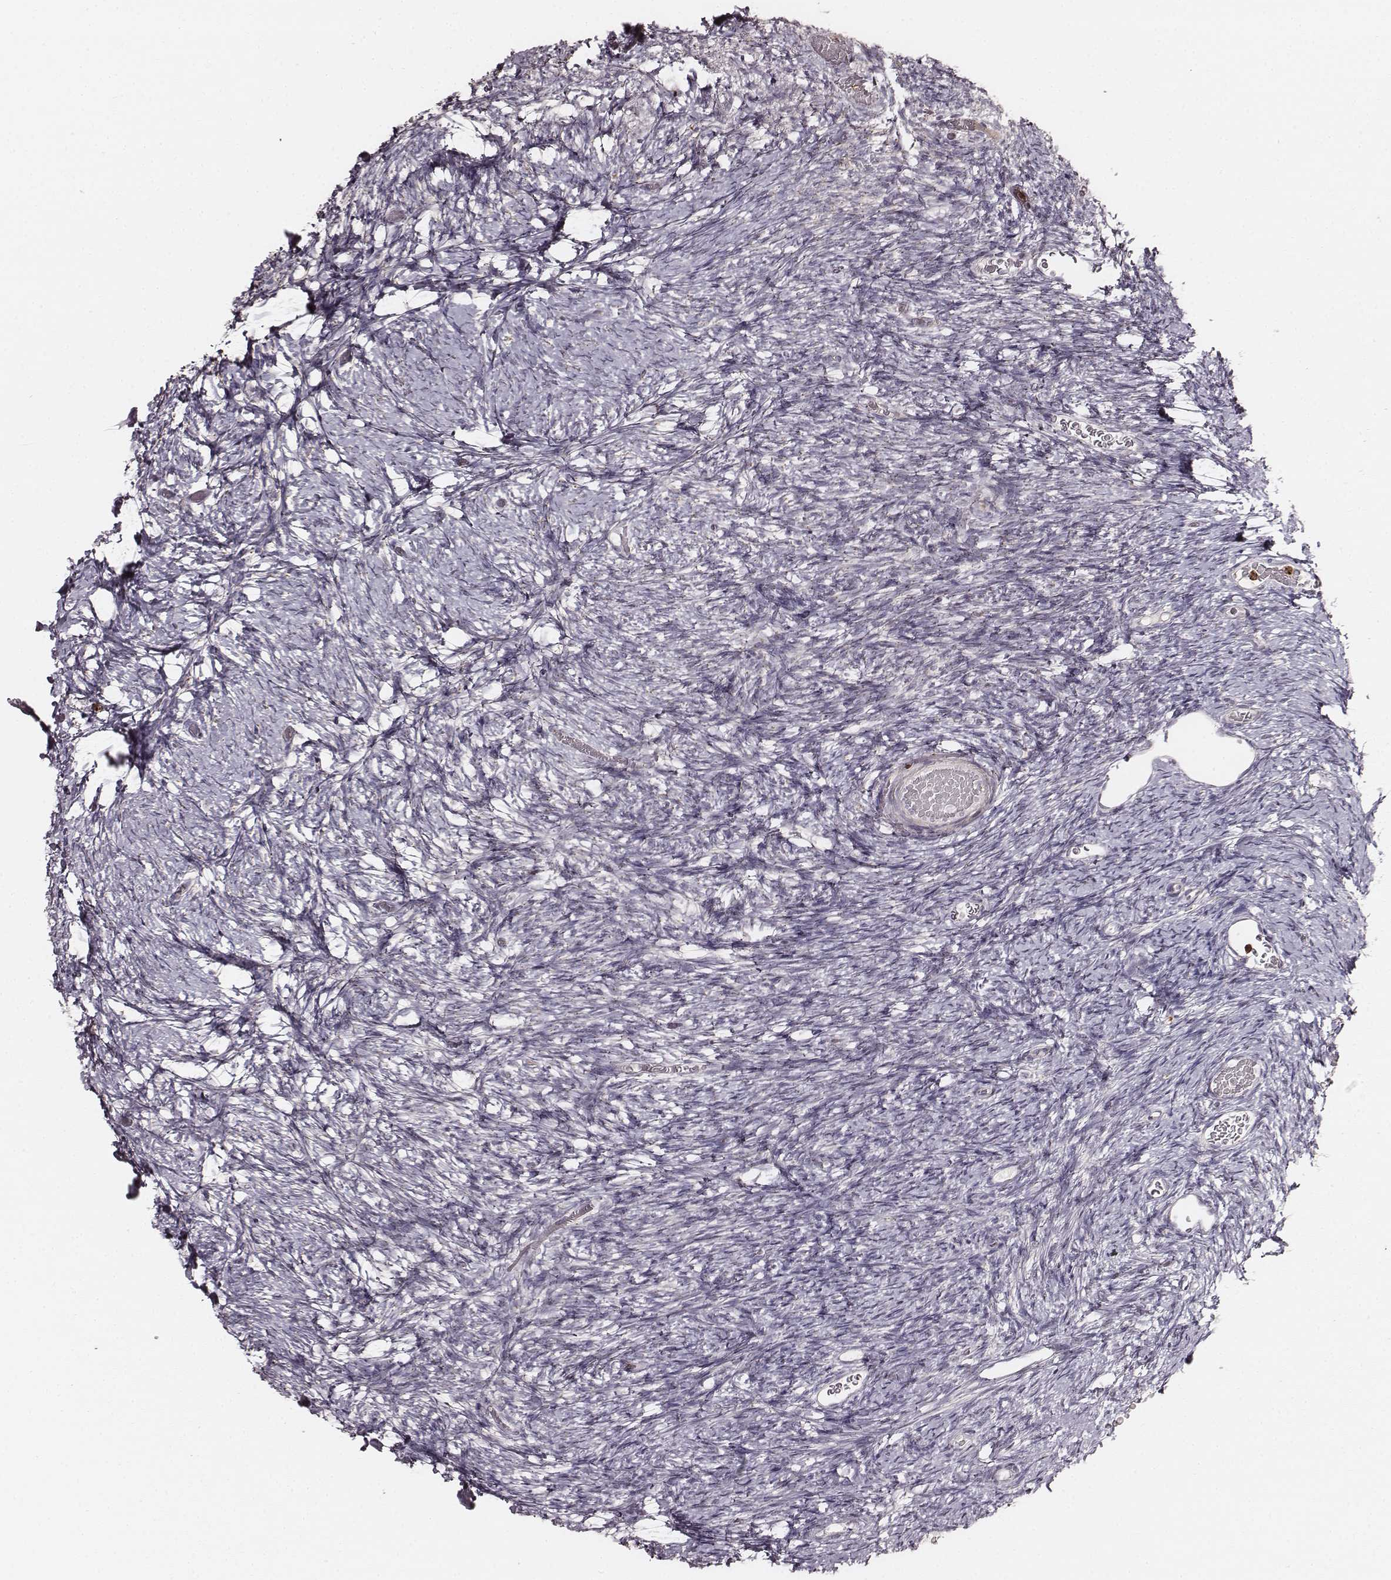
{"staining": {"intensity": "moderate", "quantity": ">75%", "location": "cytoplasmic/membranous"}, "tissue": "ovary", "cell_type": "Follicle cells", "image_type": "normal", "snomed": [{"axis": "morphology", "description": "Normal tissue, NOS"}, {"axis": "topography", "description": "Ovary"}], "caption": "Follicle cells reveal medium levels of moderate cytoplasmic/membranous positivity in approximately >75% of cells in benign human ovary. Immunohistochemistry stains the protein of interest in brown and the nuclei are stained blue.", "gene": "ABCA7", "patient": {"sex": "female", "age": 39}}